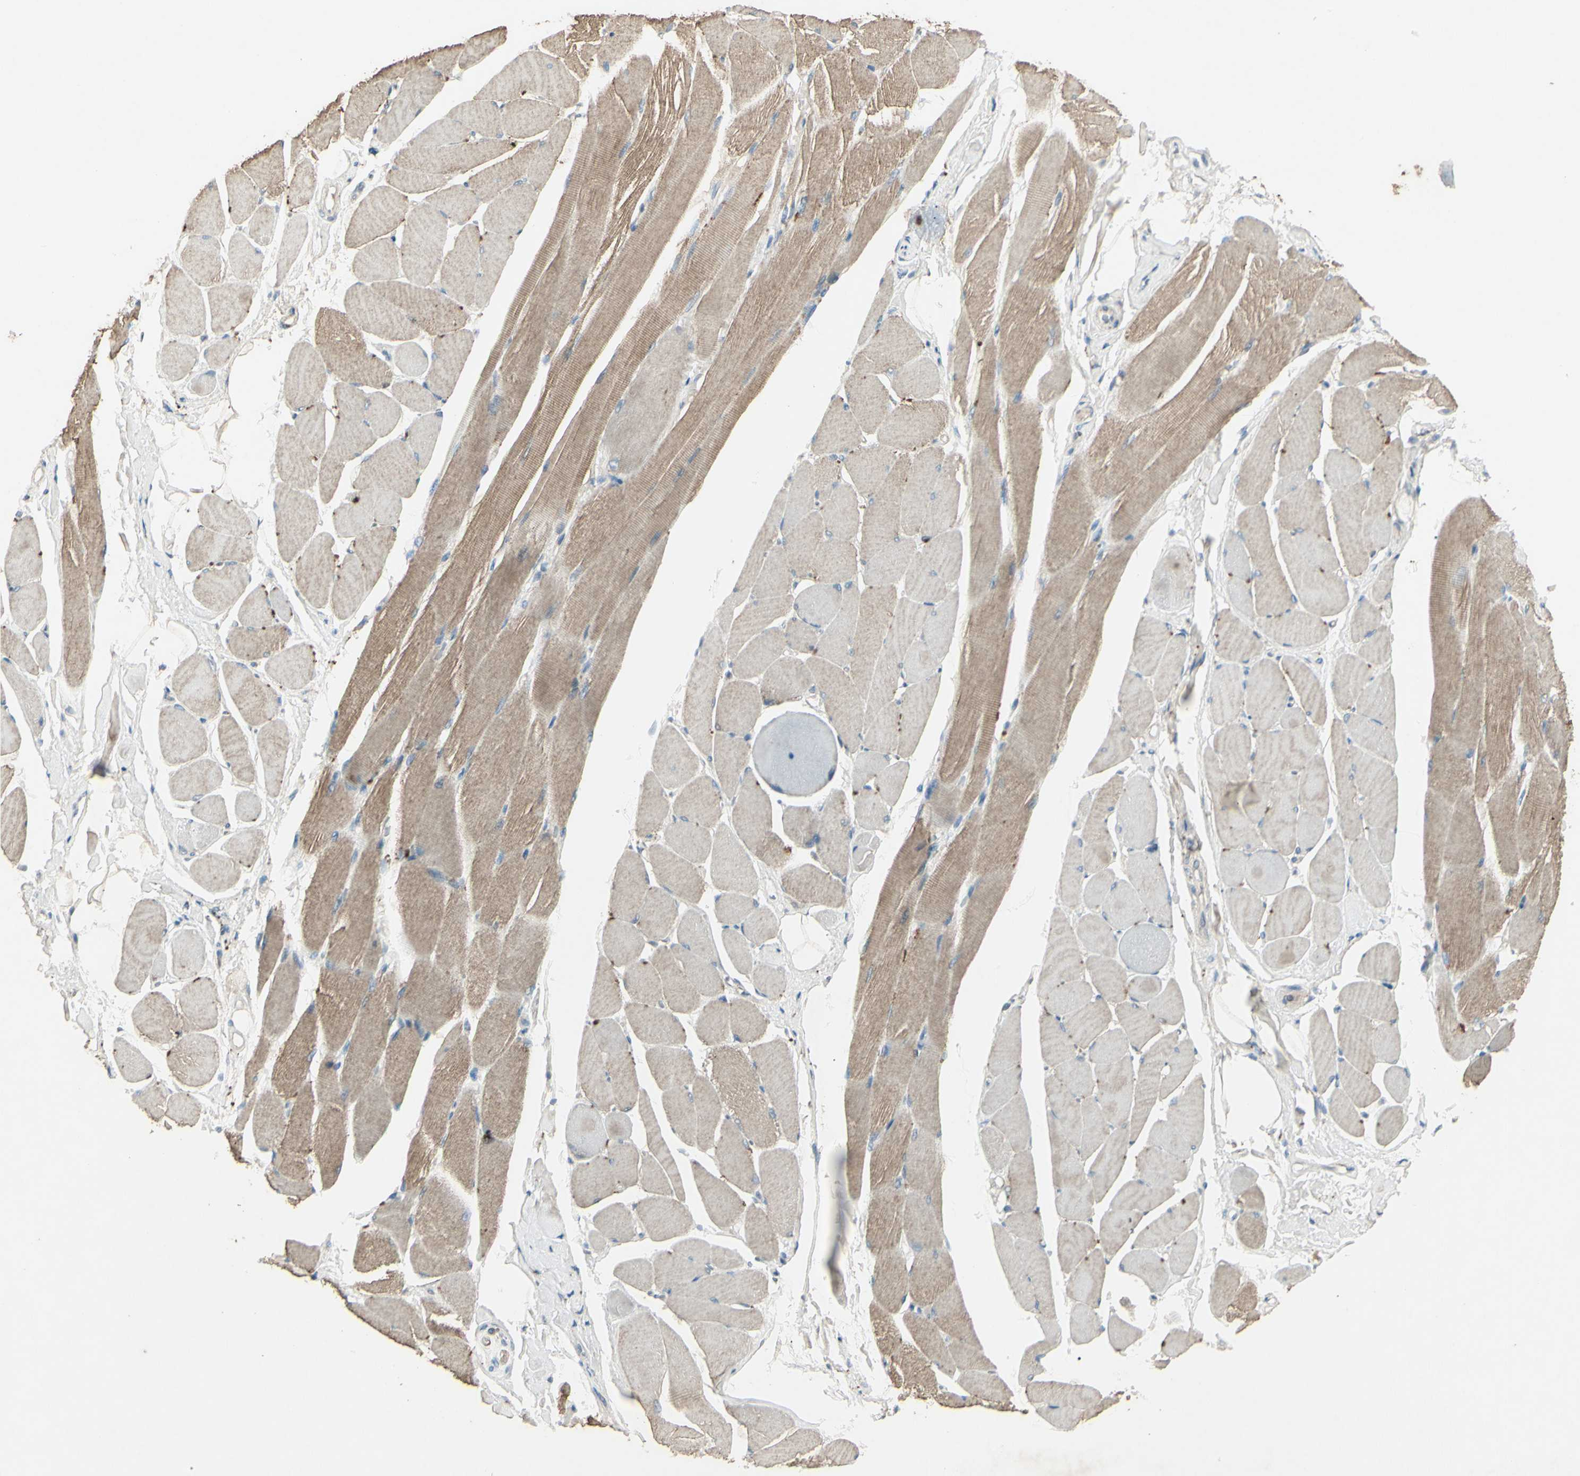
{"staining": {"intensity": "moderate", "quantity": ">75%", "location": "cytoplasmic/membranous"}, "tissue": "skeletal muscle", "cell_type": "Myocytes", "image_type": "normal", "snomed": [{"axis": "morphology", "description": "Normal tissue, NOS"}, {"axis": "topography", "description": "Skeletal muscle"}, {"axis": "topography", "description": "Peripheral nerve tissue"}], "caption": "This image displays normal skeletal muscle stained with IHC to label a protein in brown. The cytoplasmic/membranous of myocytes show moderate positivity for the protein. Nuclei are counter-stained blue.", "gene": "TIMM21", "patient": {"sex": "female", "age": 84}}